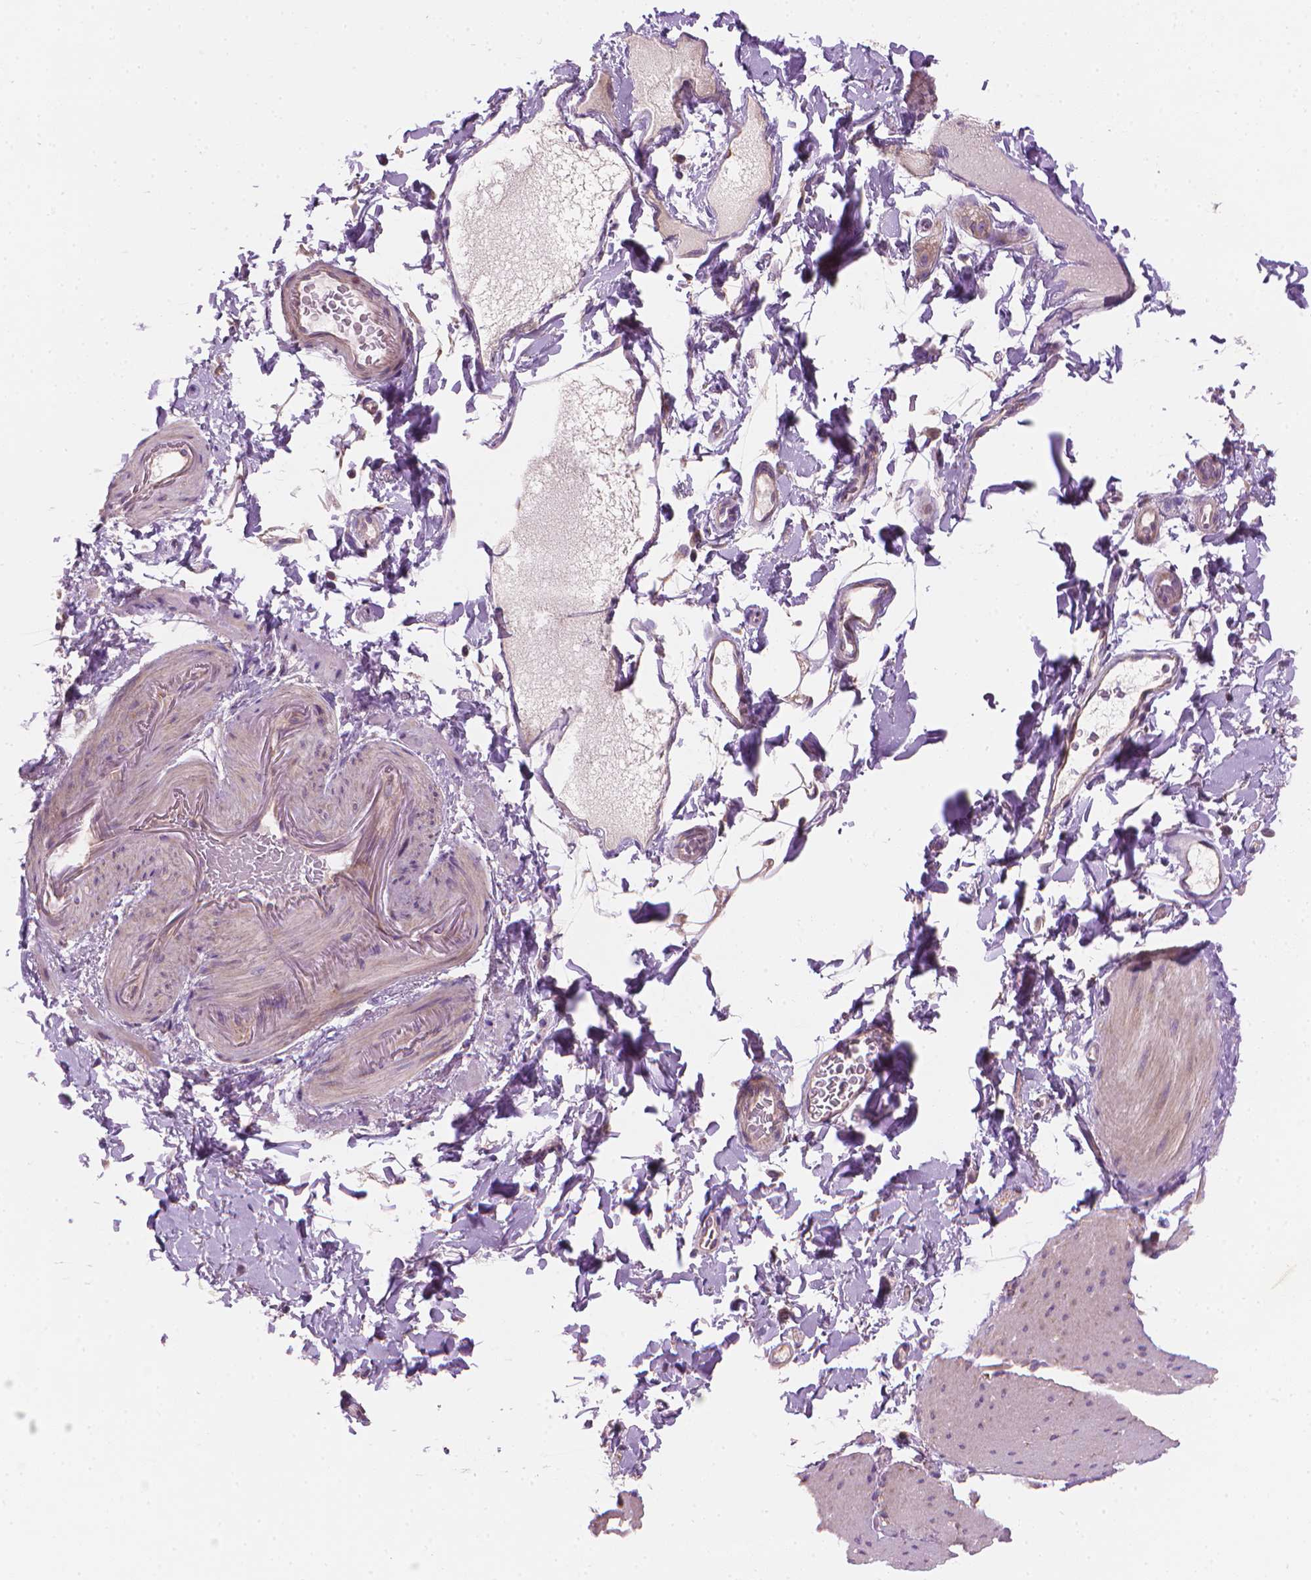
{"staining": {"intensity": "negative", "quantity": "none", "location": "none"}, "tissue": "smooth muscle", "cell_type": "Smooth muscle cells", "image_type": "normal", "snomed": [{"axis": "morphology", "description": "Normal tissue, NOS"}, {"axis": "topography", "description": "Smooth muscle"}, {"axis": "topography", "description": "Colon"}], "caption": "Immunohistochemistry (IHC) image of unremarkable human smooth muscle stained for a protein (brown), which shows no staining in smooth muscle cells.", "gene": "TTC29", "patient": {"sex": "male", "age": 73}}